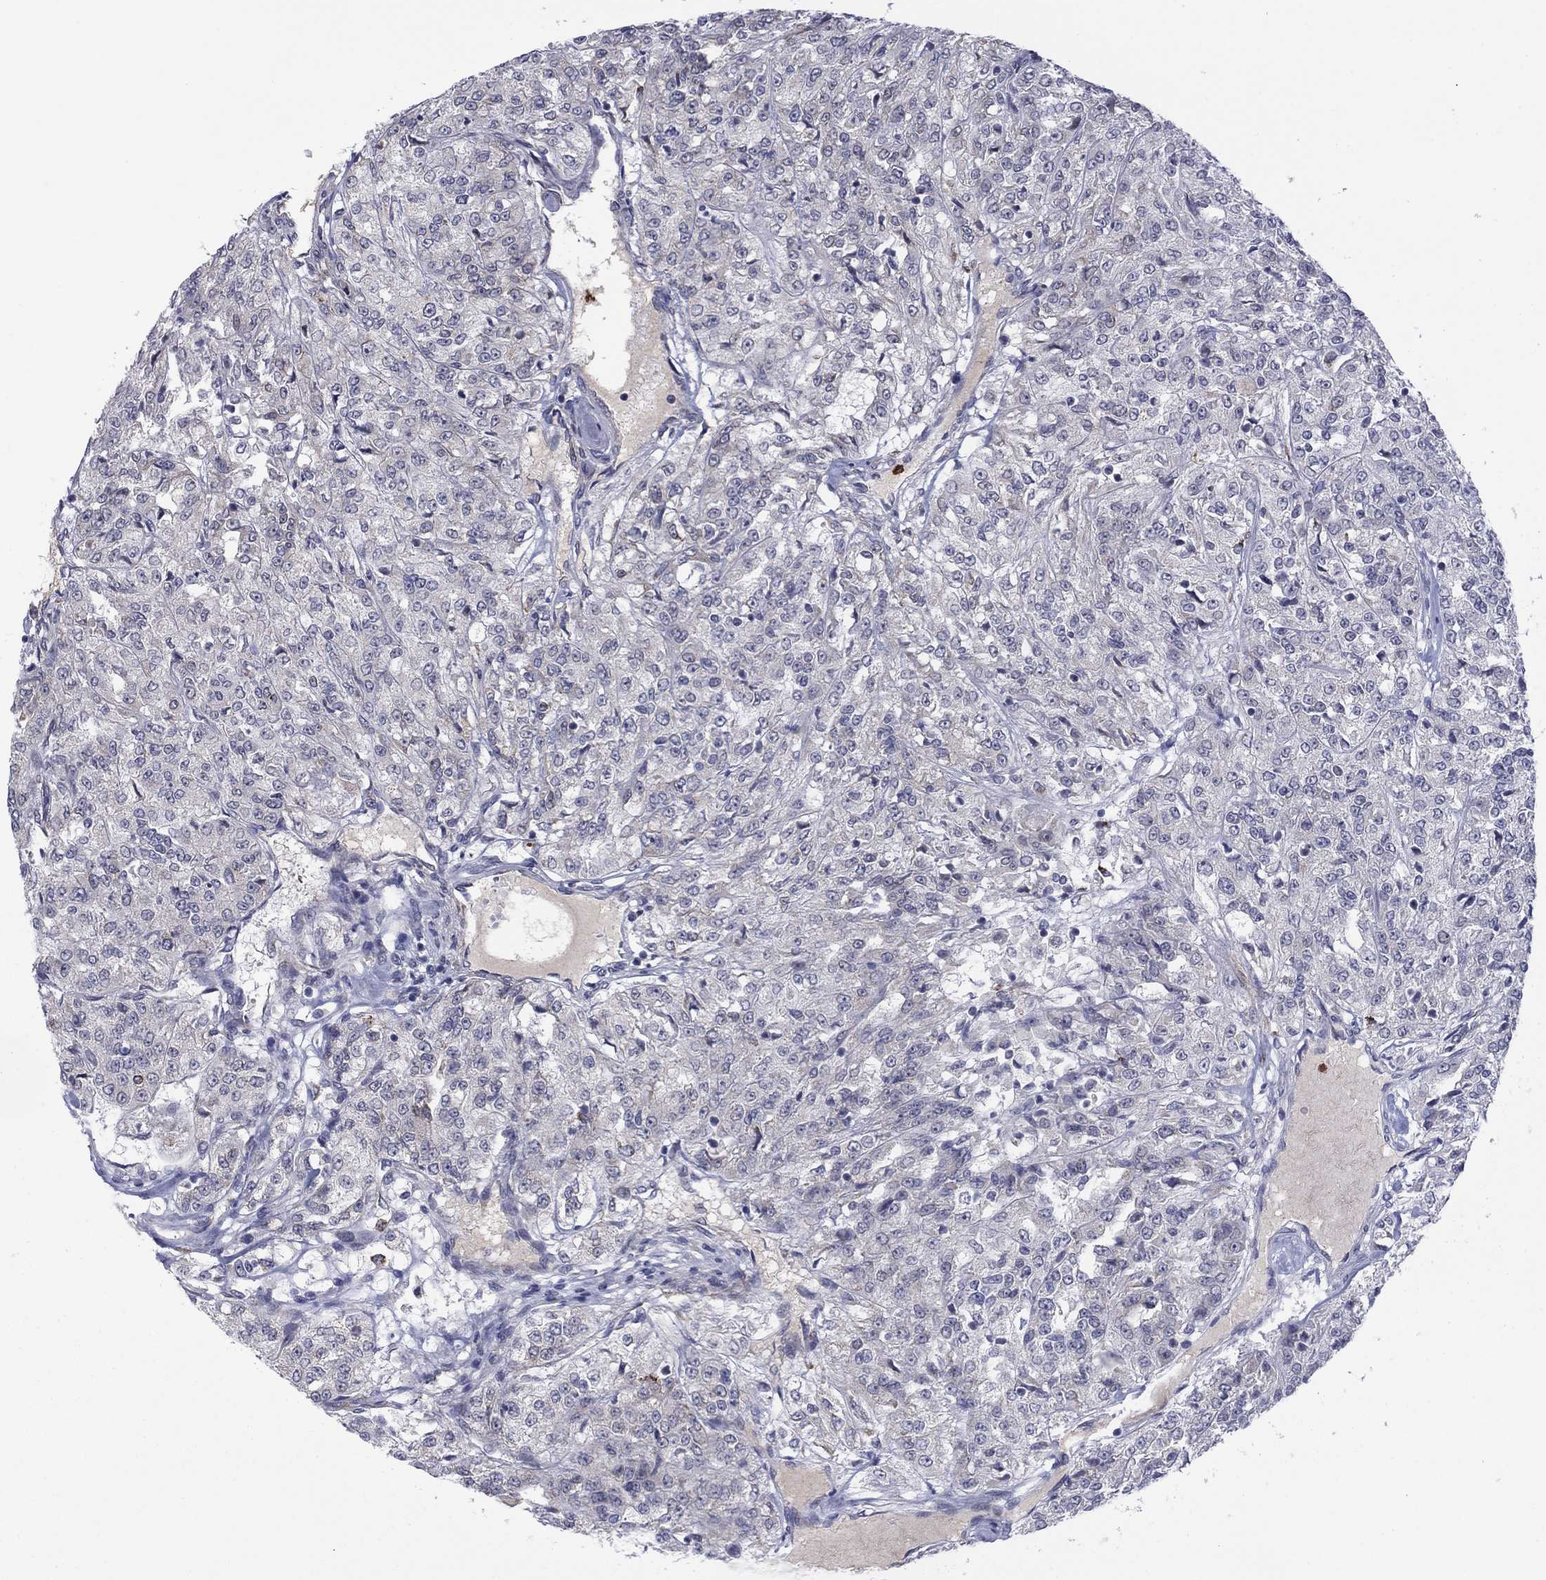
{"staining": {"intensity": "negative", "quantity": "none", "location": "none"}, "tissue": "renal cancer", "cell_type": "Tumor cells", "image_type": "cancer", "snomed": [{"axis": "morphology", "description": "Adenocarcinoma, NOS"}, {"axis": "topography", "description": "Kidney"}], "caption": "Immunohistochemical staining of adenocarcinoma (renal) shows no significant staining in tumor cells. (Brightfield microscopy of DAB IHC at high magnification).", "gene": "MTRFR", "patient": {"sex": "female", "age": 63}}